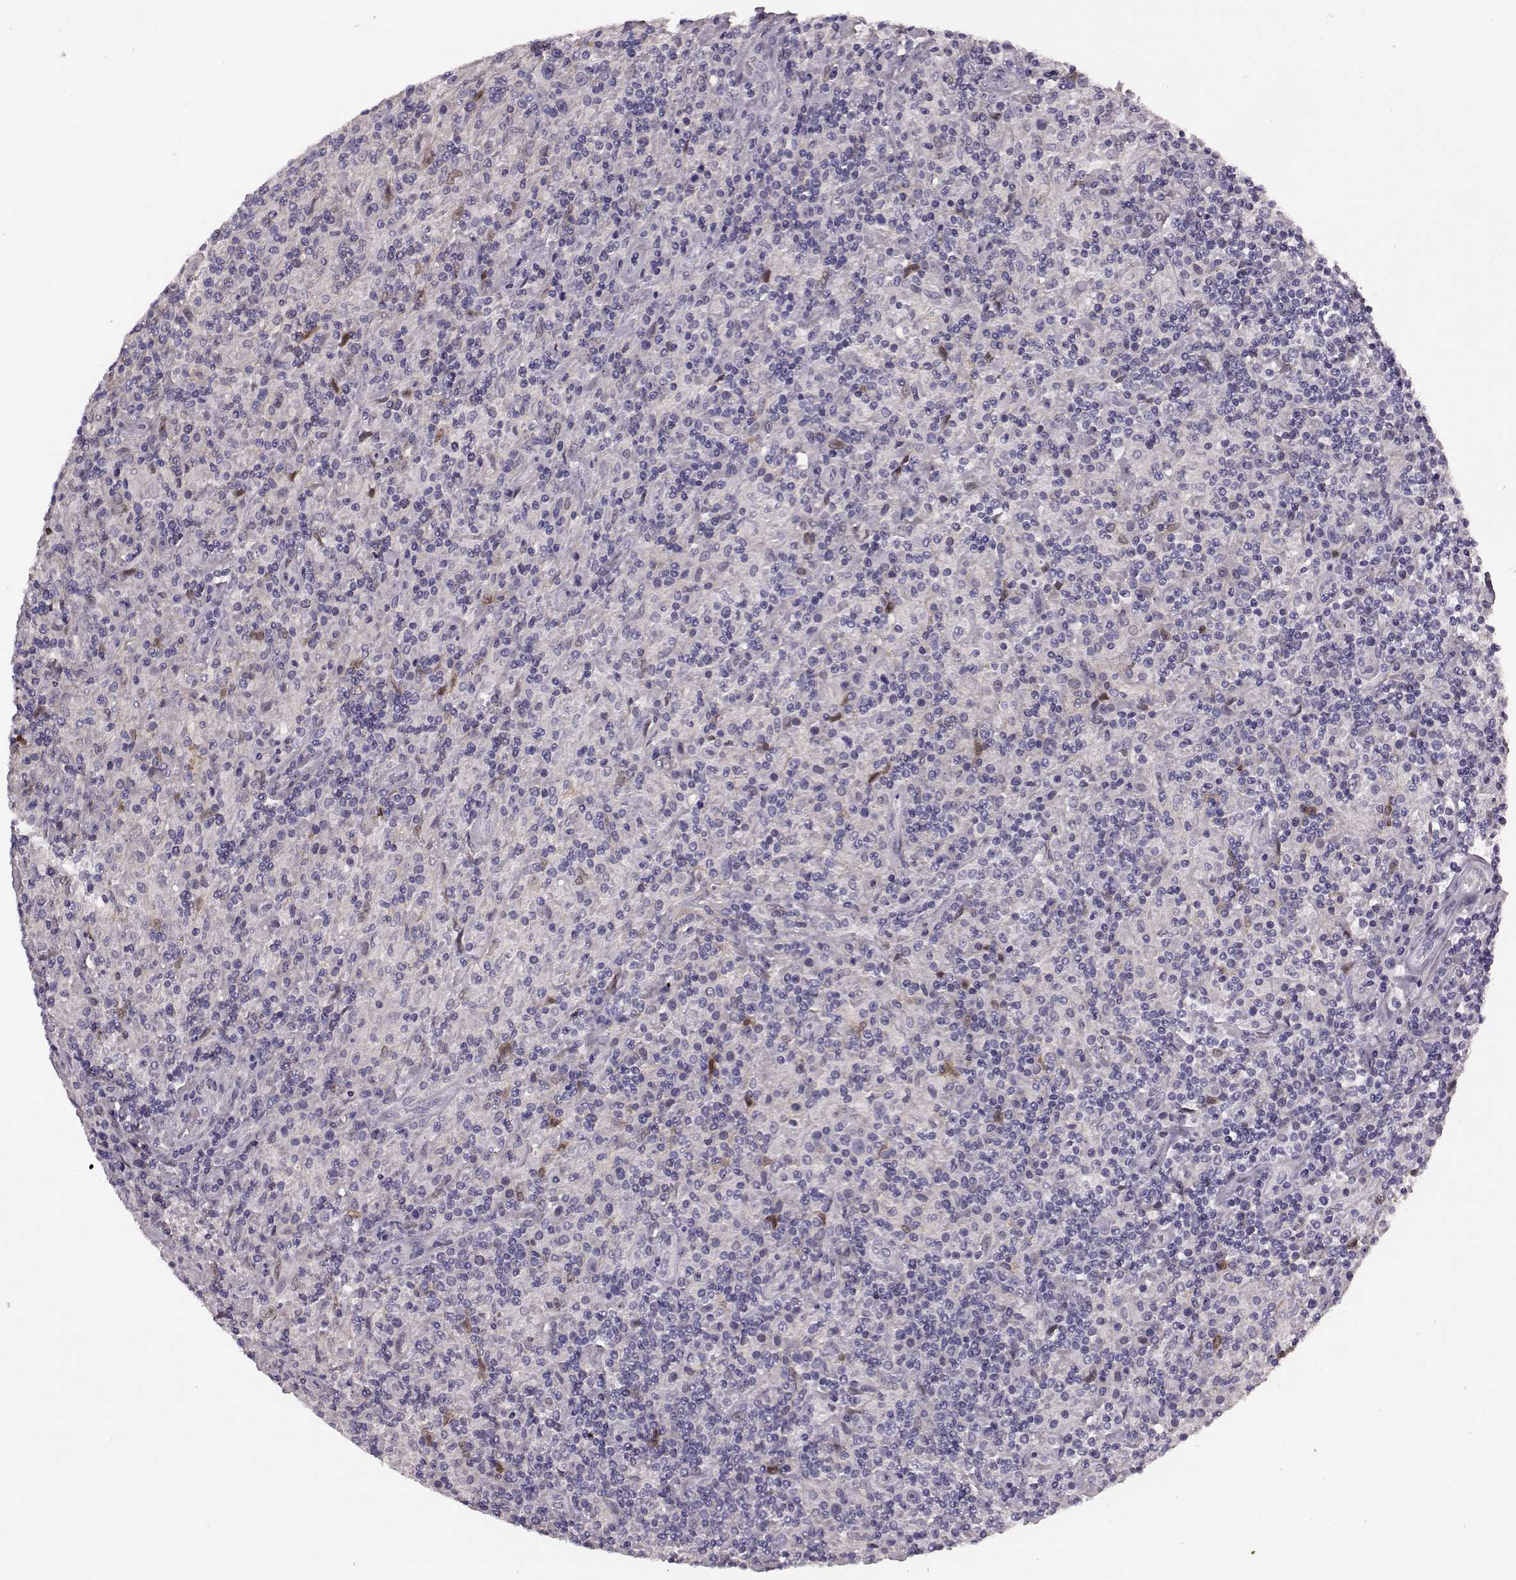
{"staining": {"intensity": "negative", "quantity": "none", "location": "none"}, "tissue": "lymphoma", "cell_type": "Tumor cells", "image_type": "cancer", "snomed": [{"axis": "morphology", "description": "Hodgkin's disease, NOS"}, {"axis": "topography", "description": "Lymph node"}], "caption": "This is a histopathology image of immunohistochemistry (IHC) staining of lymphoma, which shows no expression in tumor cells.", "gene": "SLCO3A1", "patient": {"sex": "male", "age": 70}}